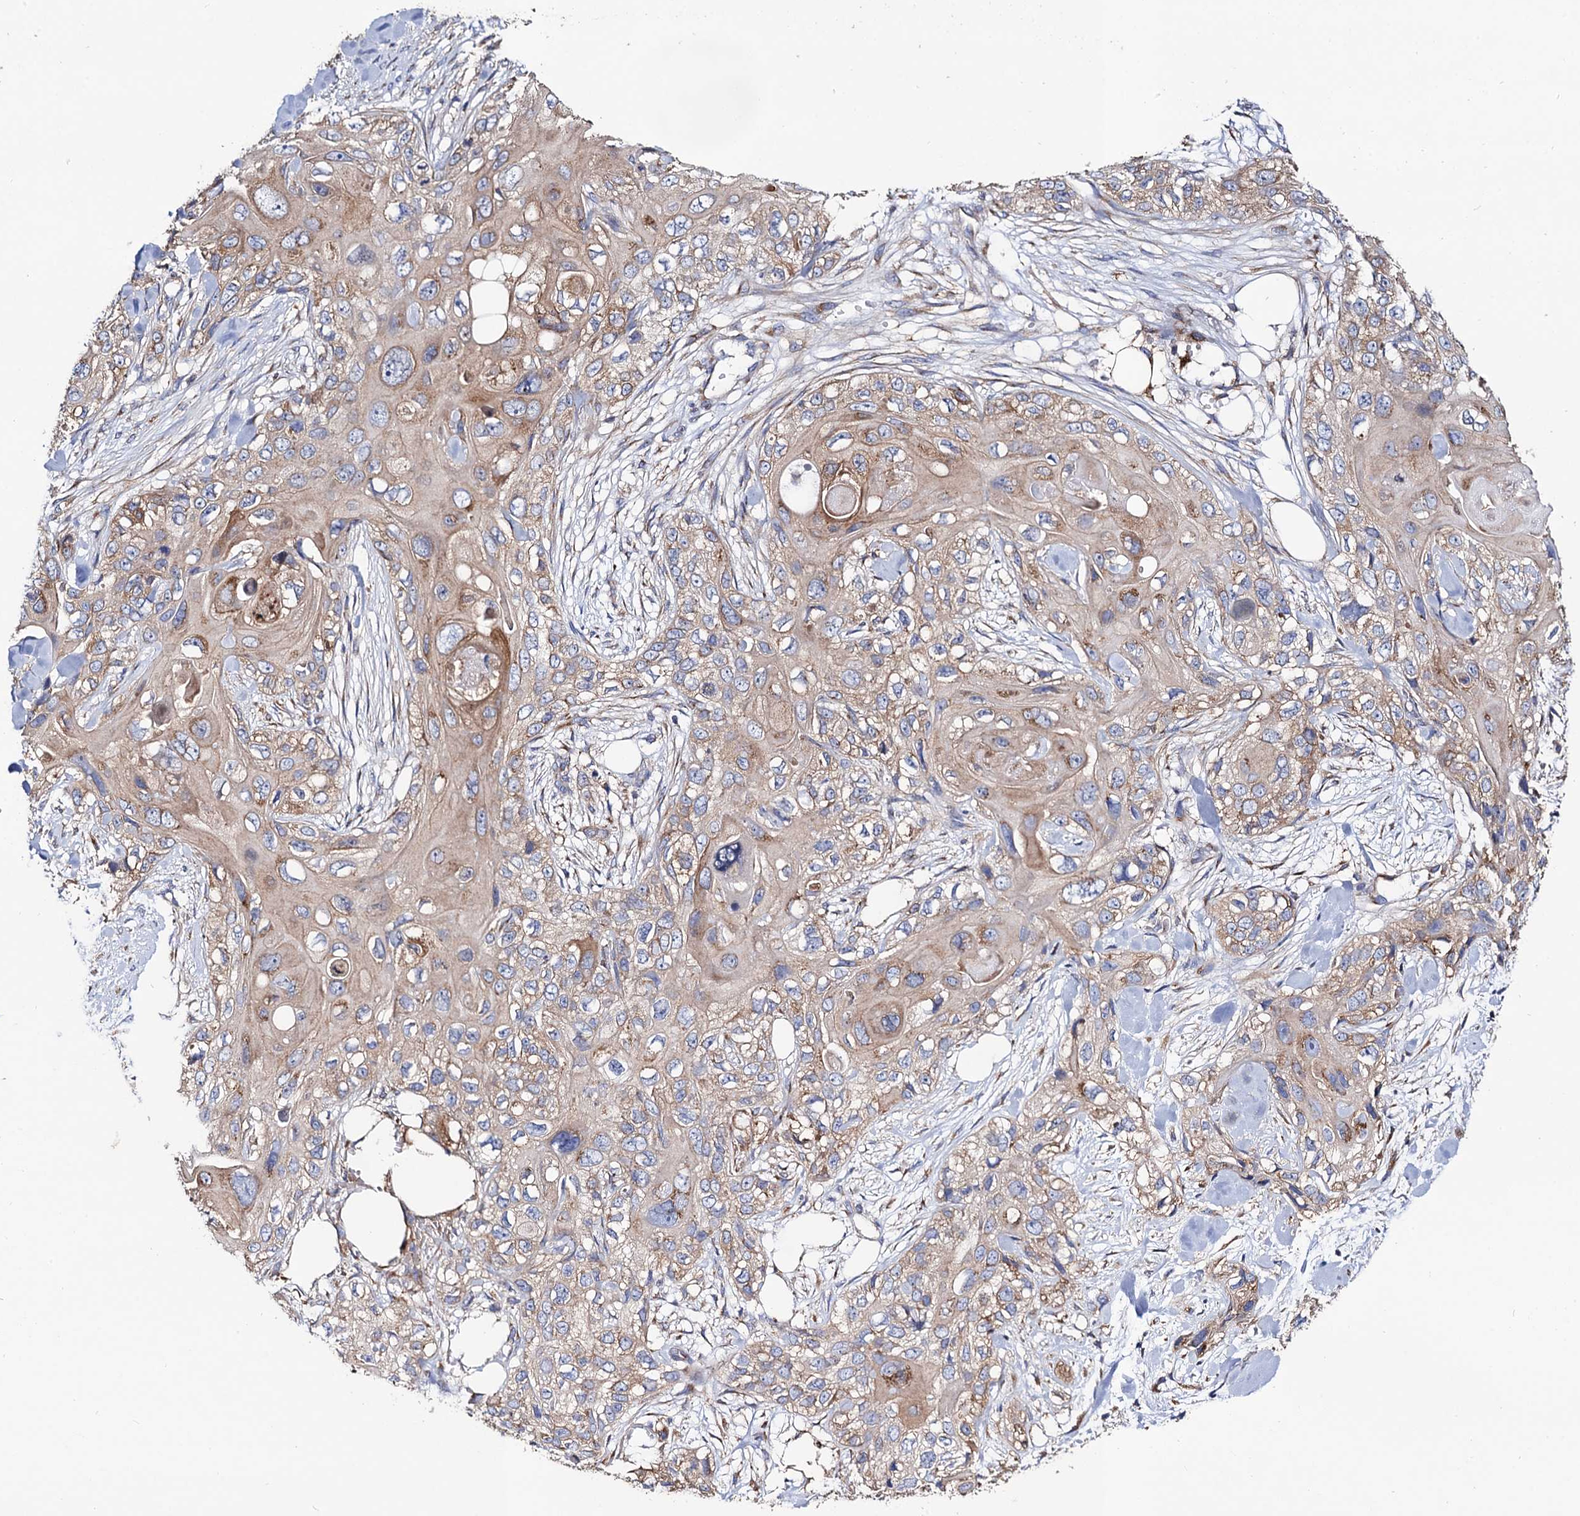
{"staining": {"intensity": "weak", "quantity": "25%-75%", "location": "cytoplasmic/membranous"}, "tissue": "skin cancer", "cell_type": "Tumor cells", "image_type": "cancer", "snomed": [{"axis": "morphology", "description": "Normal tissue, NOS"}, {"axis": "morphology", "description": "Squamous cell carcinoma, NOS"}, {"axis": "topography", "description": "Skin"}], "caption": "A micrograph showing weak cytoplasmic/membranous expression in approximately 25%-75% of tumor cells in skin cancer, as visualized by brown immunohistochemical staining.", "gene": "DYDC1", "patient": {"sex": "male", "age": 72}}